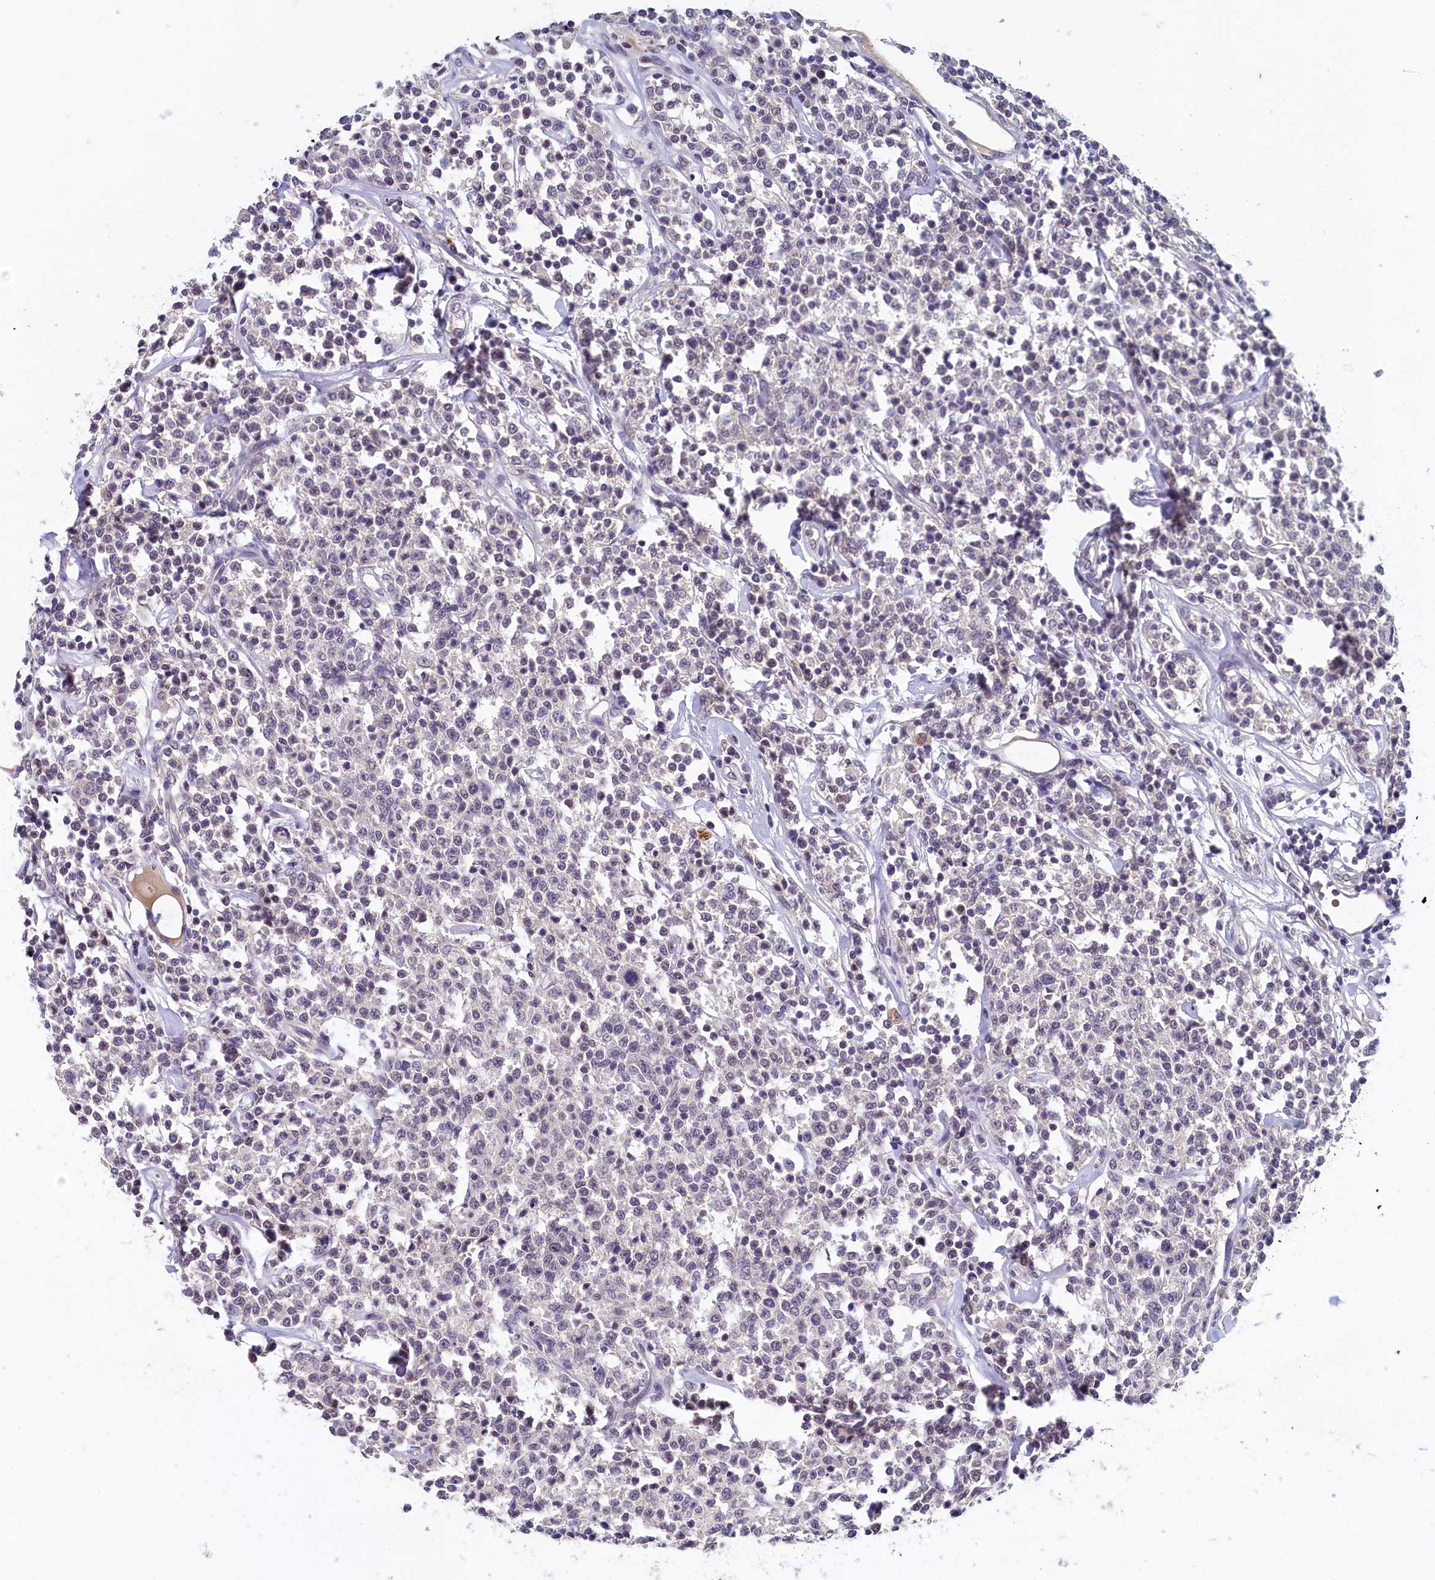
{"staining": {"intensity": "negative", "quantity": "none", "location": "none"}, "tissue": "lymphoma", "cell_type": "Tumor cells", "image_type": "cancer", "snomed": [{"axis": "morphology", "description": "Malignant lymphoma, non-Hodgkin's type, Low grade"}, {"axis": "topography", "description": "Small intestine"}], "caption": "IHC micrograph of neoplastic tissue: low-grade malignant lymphoma, non-Hodgkin's type stained with DAB (3,3'-diaminobenzidine) exhibits no significant protein staining in tumor cells.", "gene": "NUBP2", "patient": {"sex": "female", "age": 59}}